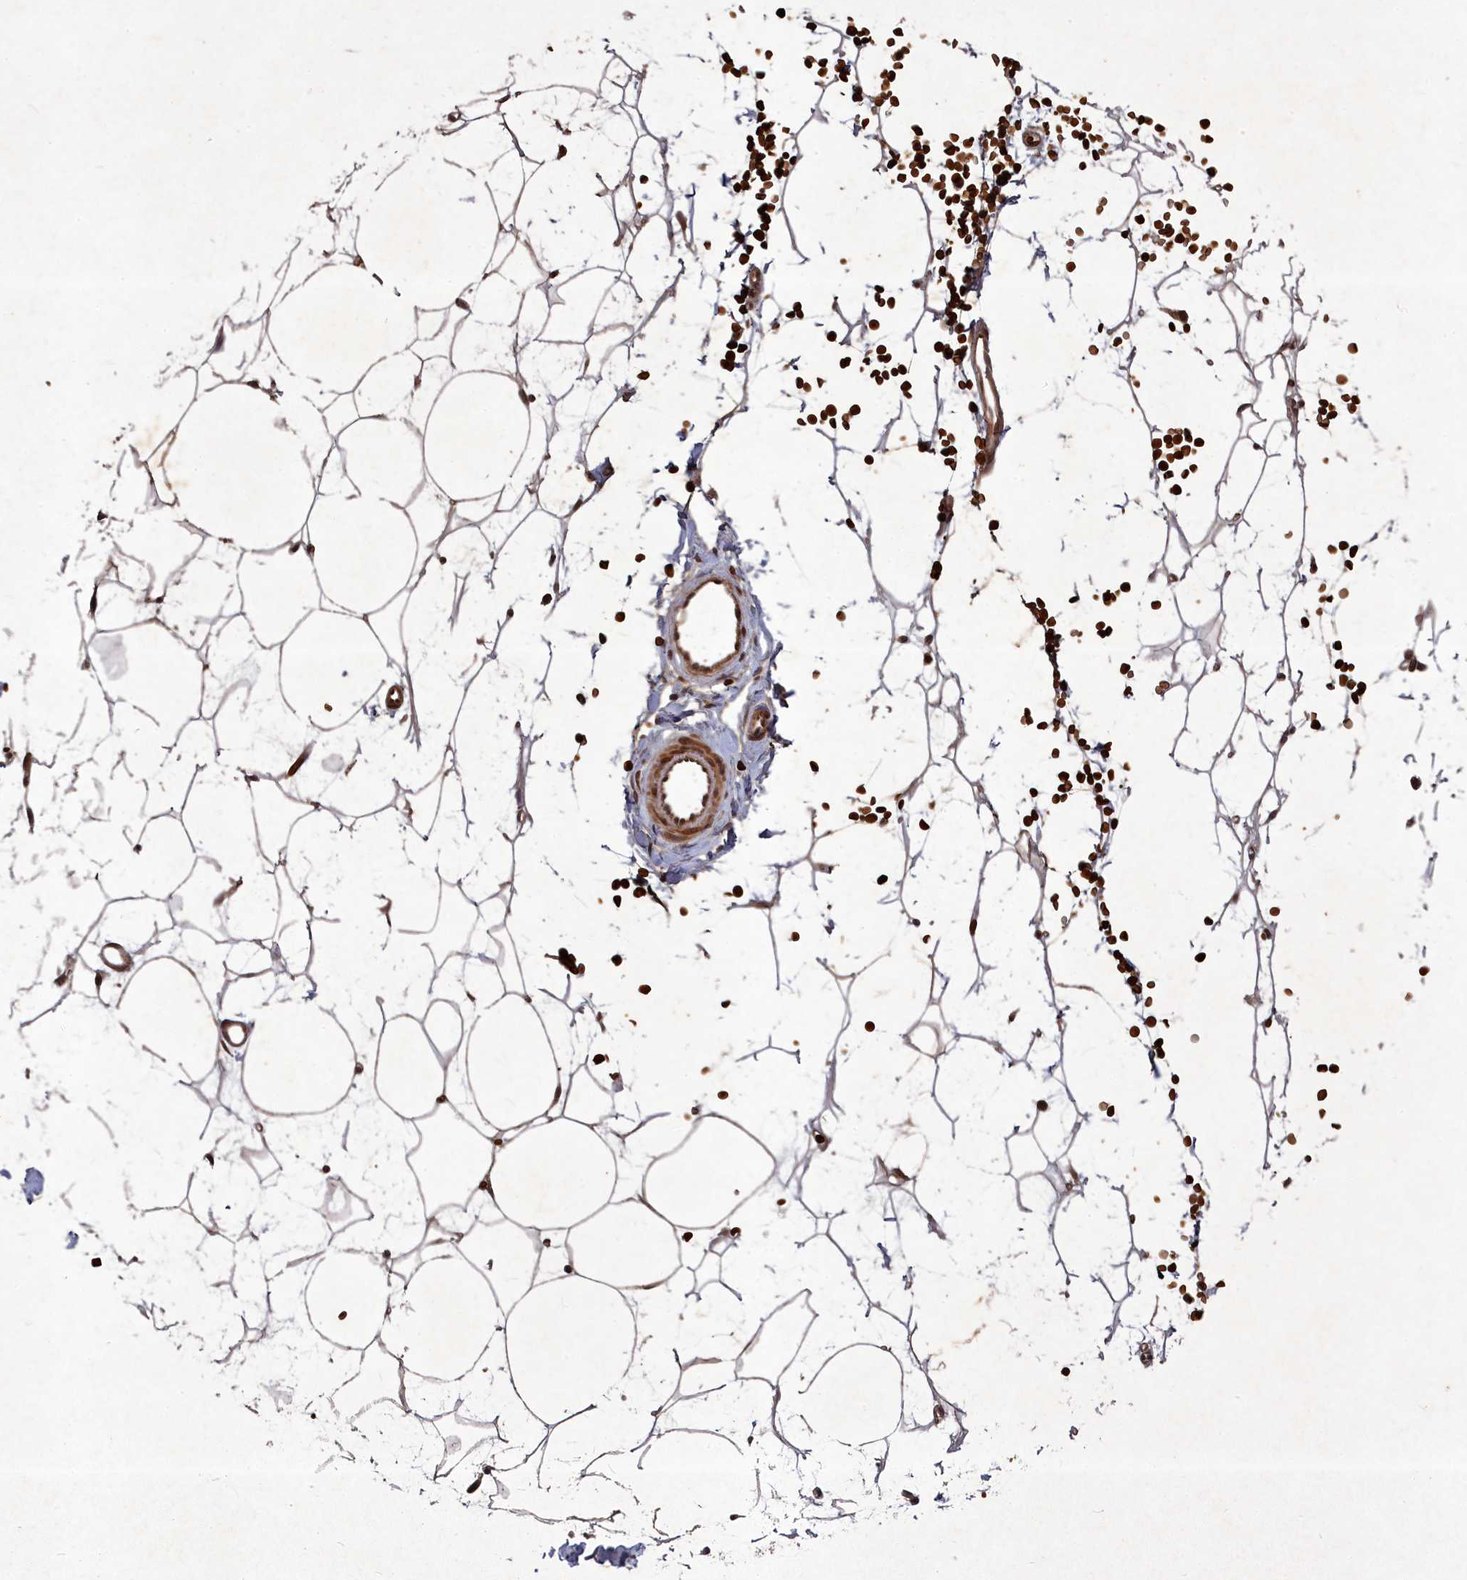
{"staining": {"intensity": "strong", "quantity": ">75%", "location": "nuclear"}, "tissue": "adipose tissue", "cell_type": "Adipocytes", "image_type": "normal", "snomed": [{"axis": "morphology", "description": "Normal tissue, NOS"}, {"axis": "topography", "description": "Breast"}], "caption": "There is high levels of strong nuclear expression in adipocytes of normal adipose tissue, as demonstrated by immunohistochemical staining (brown color).", "gene": "SRMS", "patient": {"sex": "female", "age": 23}}